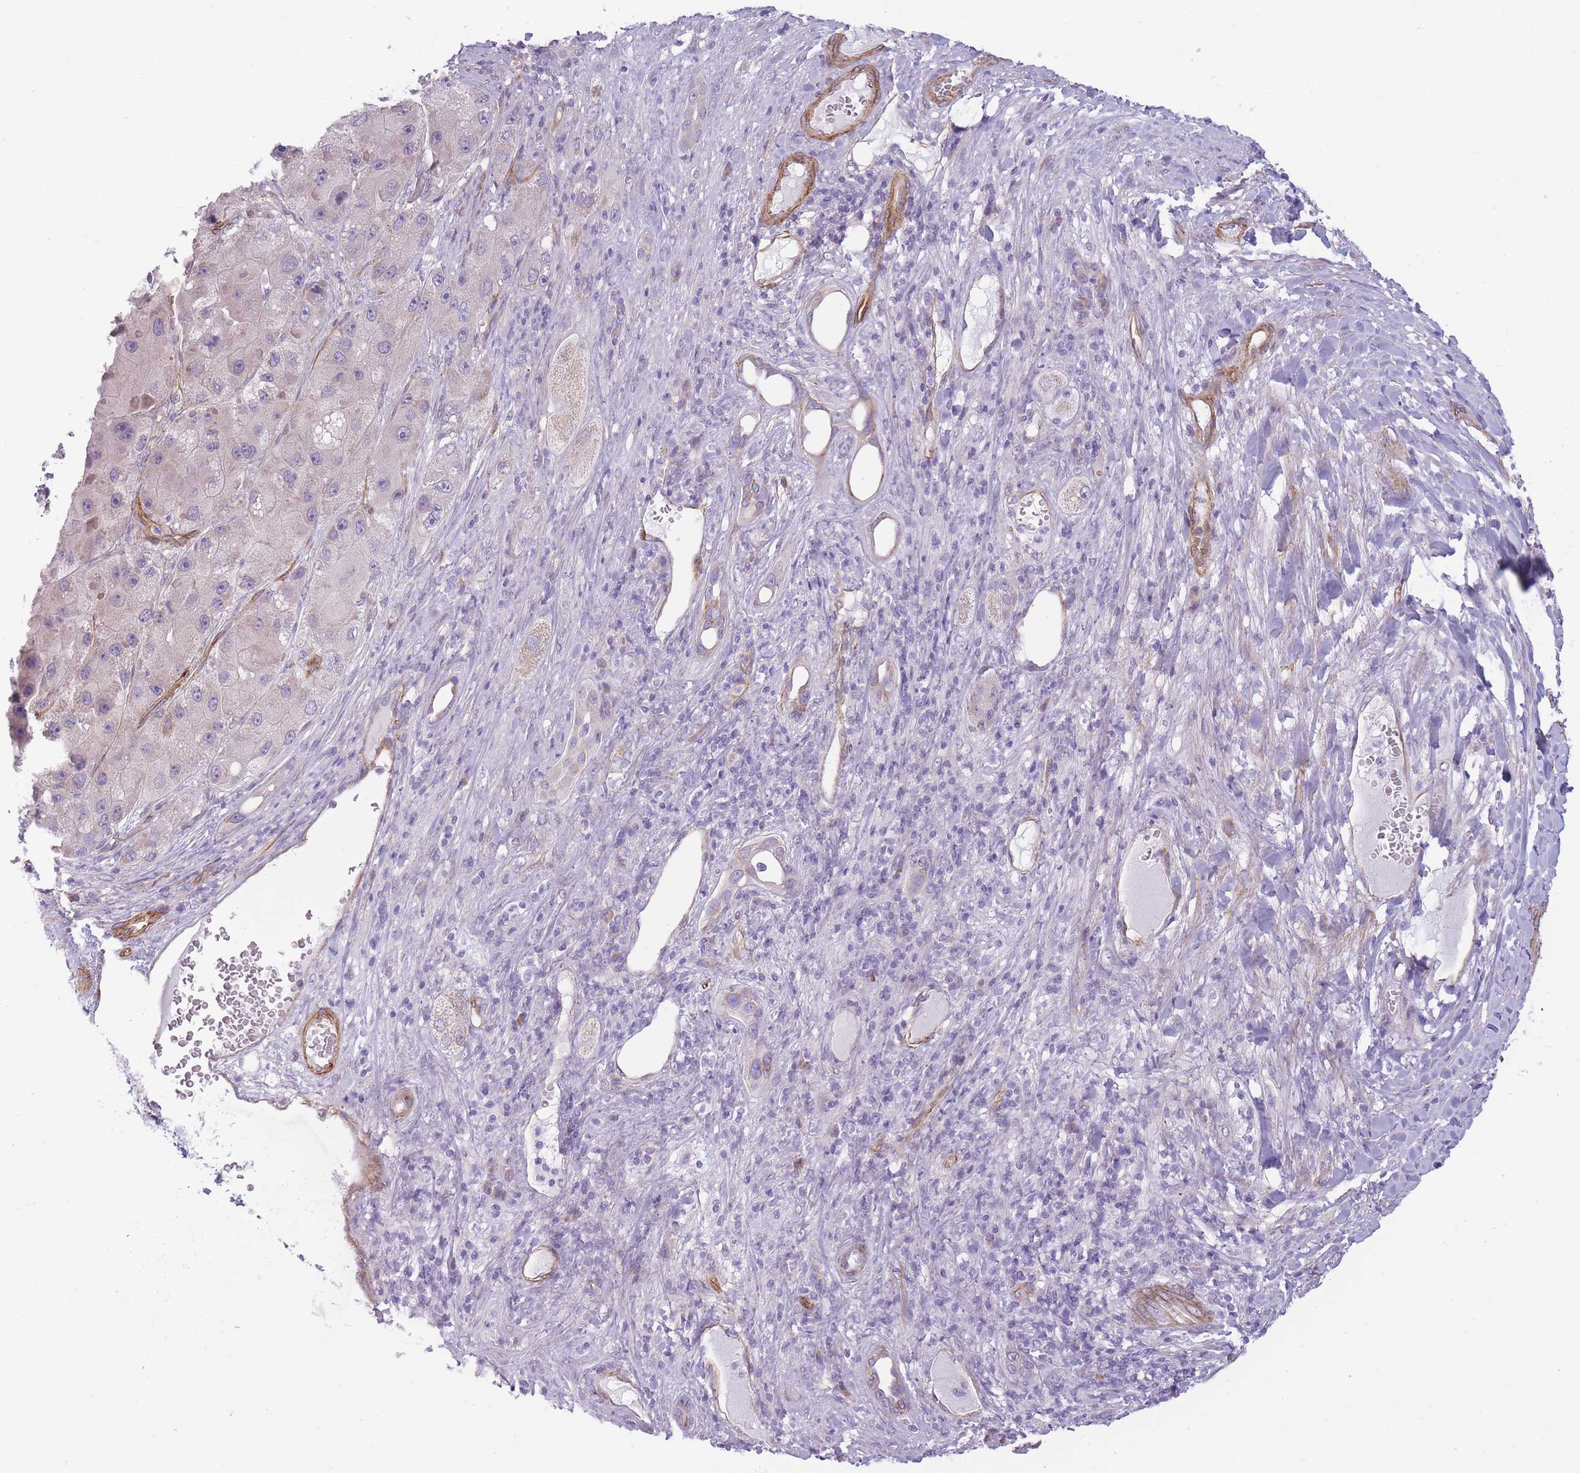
{"staining": {"intensity": "negative", "quantity": "none", "location": "none"}, "tissue": "liver cancer", "cell_type": "Tumor cells", "image_type": "cancer", "snomed": [{"axis": "morphology", "description": "Carcinoma, Hepatocellular, NOS"}, {"axis": "topography", "description": "Liver"}], "caption": "Tumor cells are negative for protein expression in human hepatocellular carcinoma (liver). (DAB IHC visualized using brightfield microscopy, high magnification).", "gene": "OR6B3", "patient": {"sex": "female", "age": 73}}